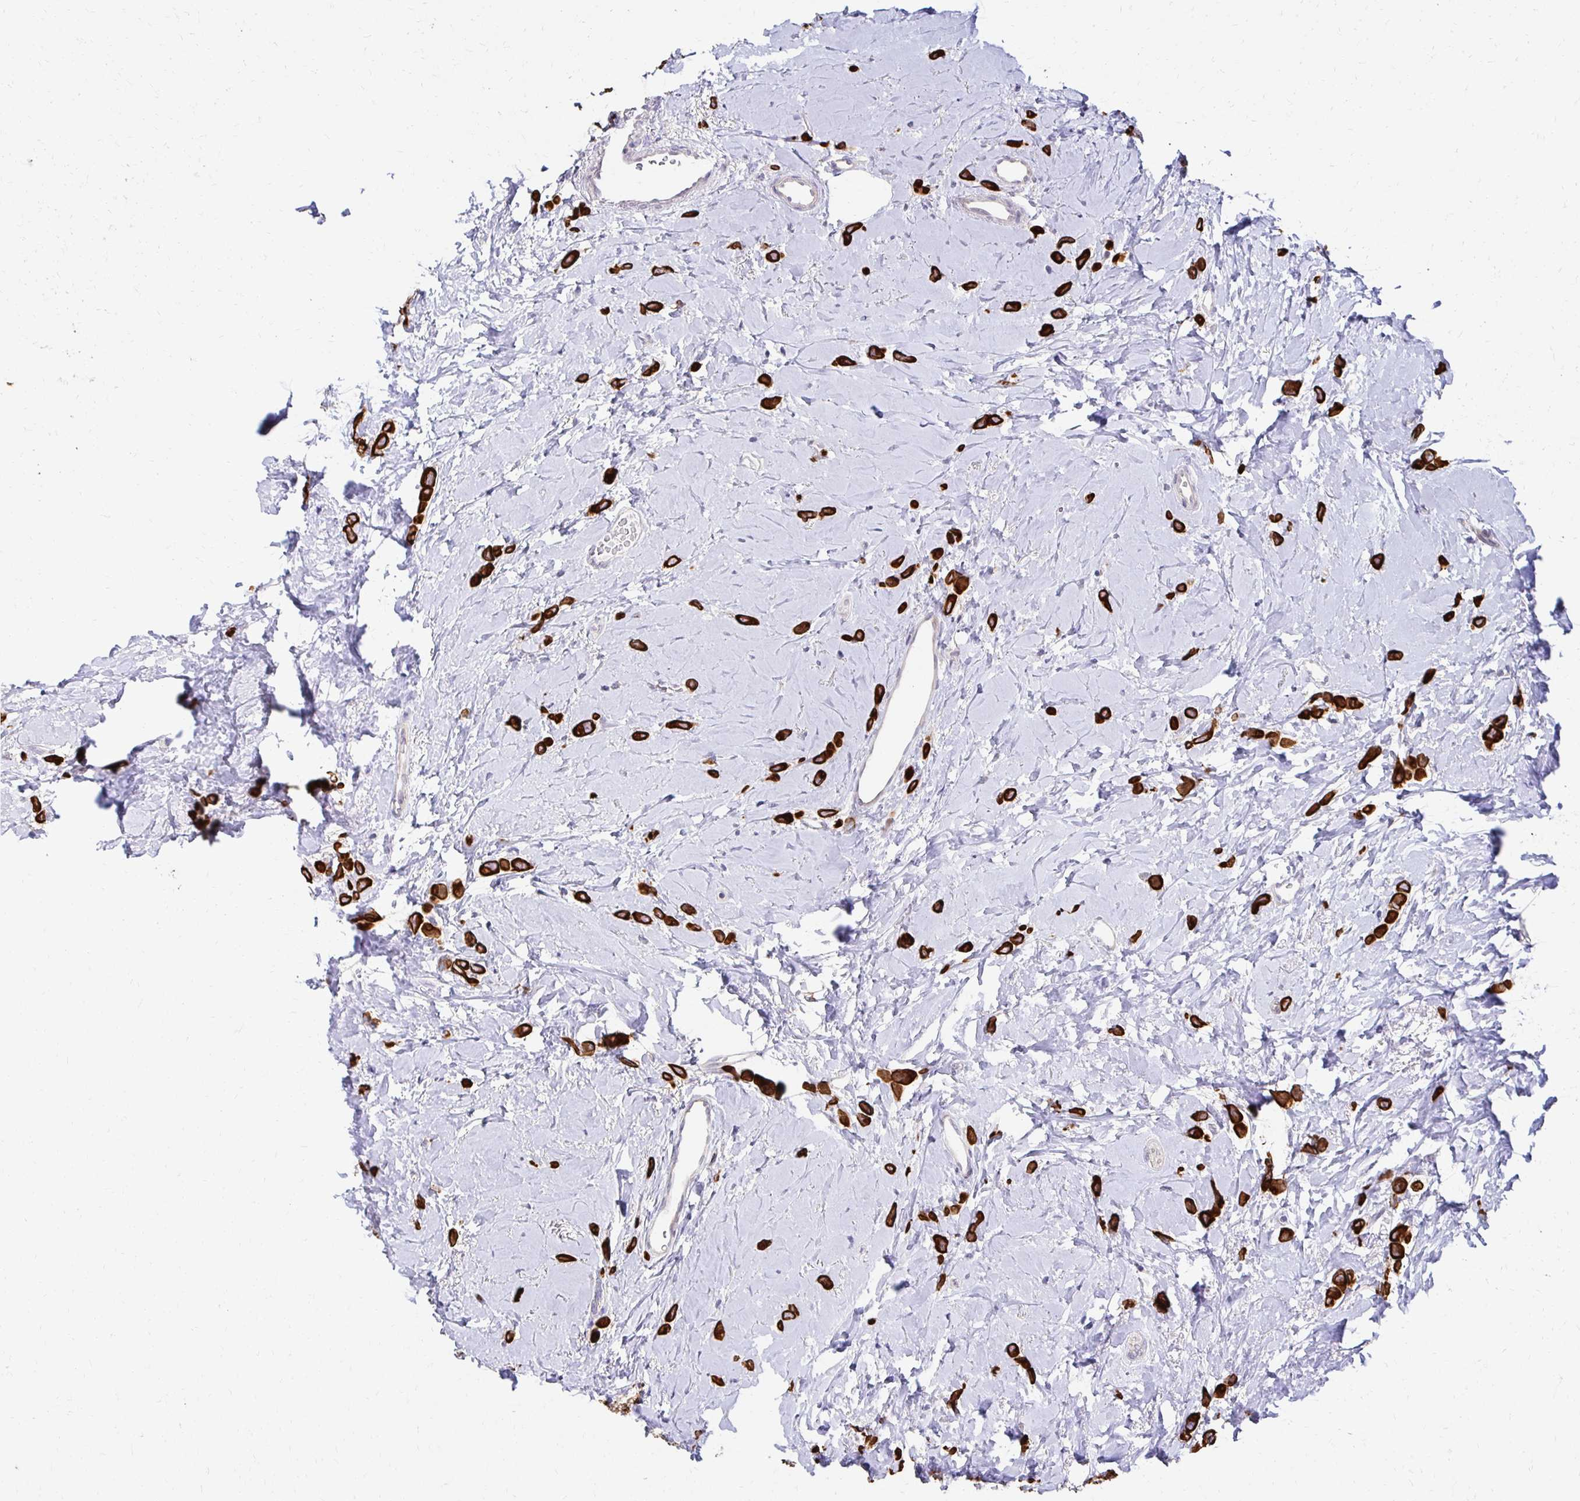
{"staining": {"intensity": "strong", "quantity": ">75%", "location": "cytoplasmic/membranous"}, "tissue": "breast cancer", "cell_type": "Tumor cells", "image_type": "cancer", "snomed": [{"axis": "morphology", "description": "Lobular carcinoma"}, {"axis": "topography", "description": "Breast"}], "caption": "The immunohistochemical stain shows strong cytoplasmic/membranous staining in tumor cells of lobular carcinoma (breast) tissue. (Stains: DAB in brown, nuclei in blue, Microscopy: brightfield microscopy at high magnification).", "gene": "C1QTNF2", "patient": {"sex": "female", "age": 66}}